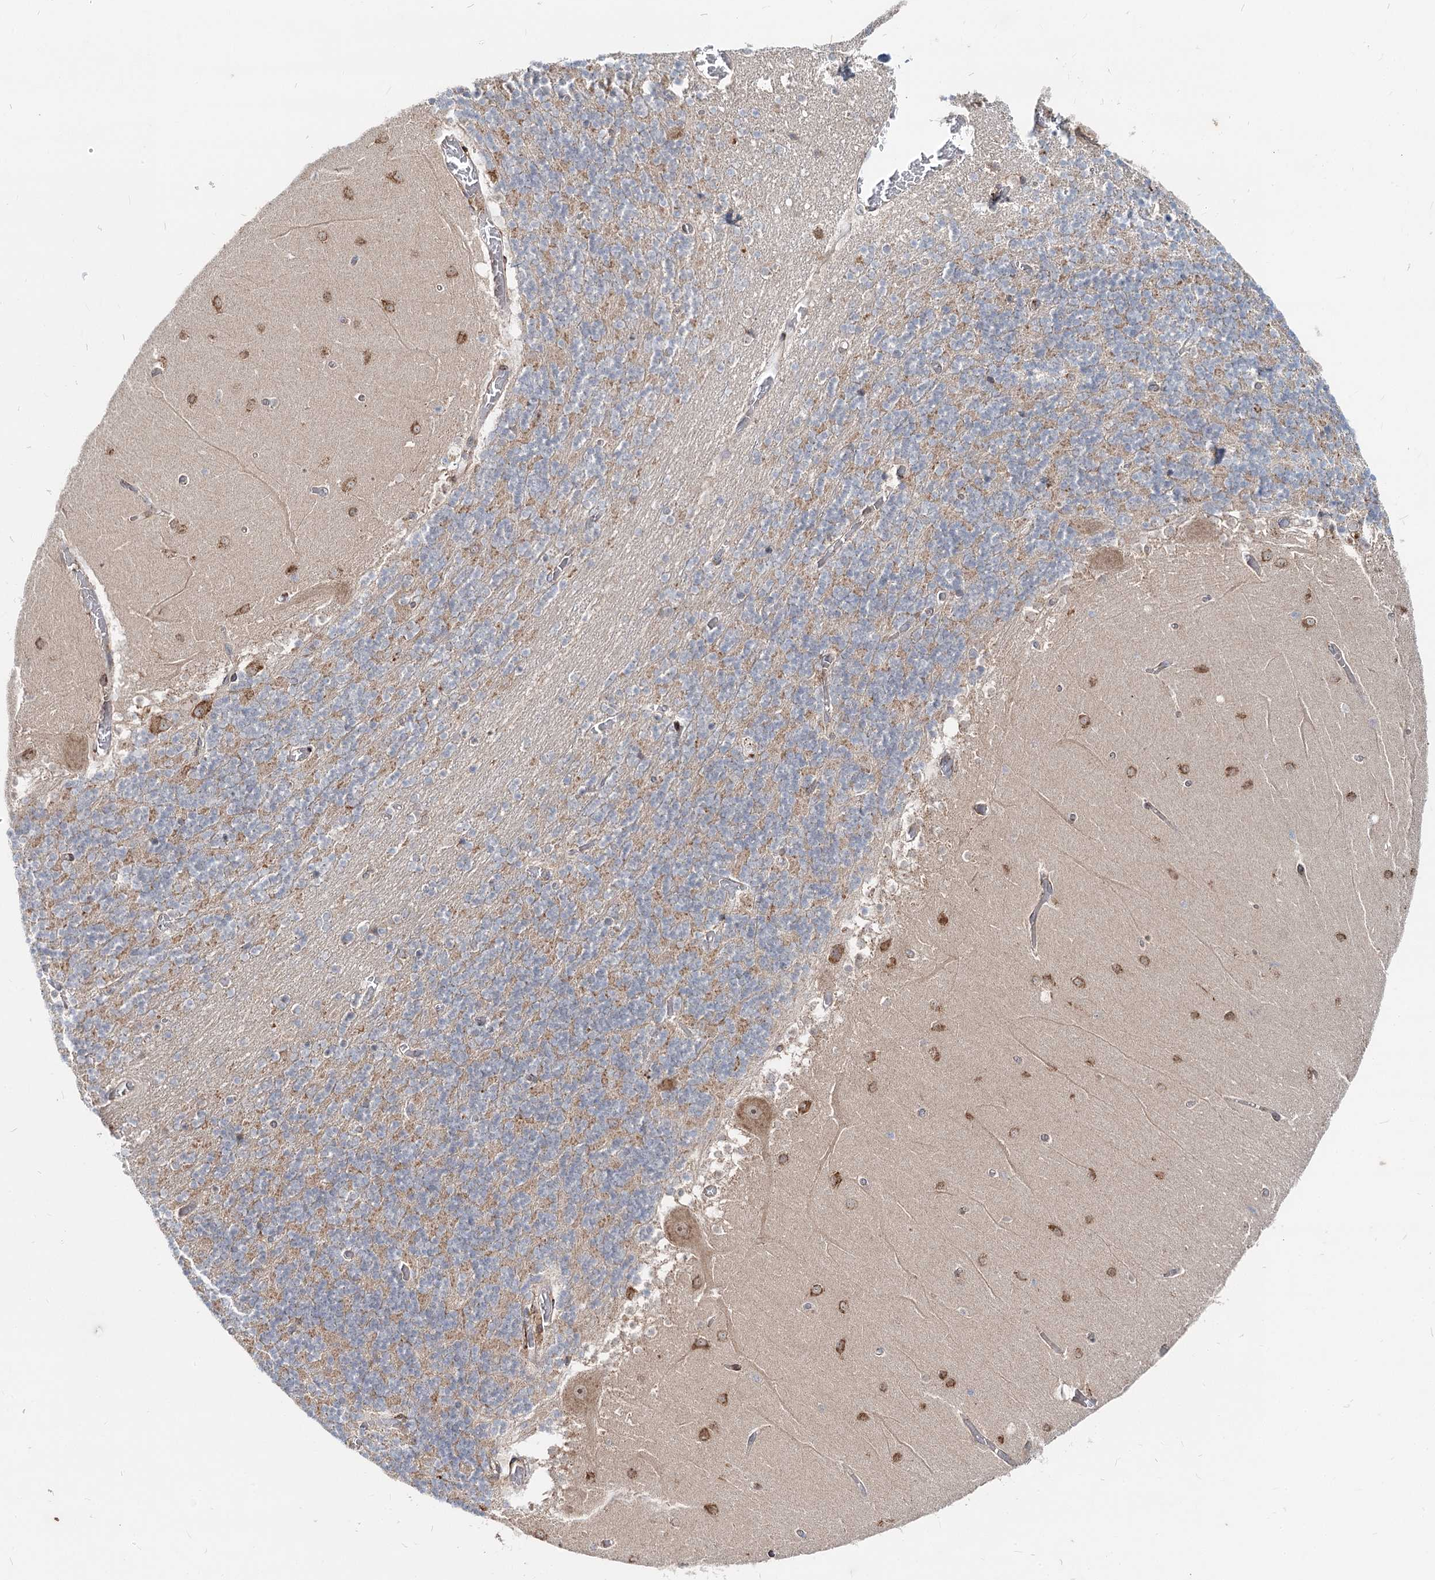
{"staining": {"intensity": "weak", "quantity": "<25%", "location": "cytoplasmic/membranous"}, "tissue": "cerebellum", "cell_type": "Cells in granular layer", "image_type": "normal", "snomed": [{"axis": "morphology", "description": "Normal tissue, NOS"}, {"axis": "topography", "description": "Cerebellum"}], "caption": "Protein analysis of unremarkable cerebellum displays no significant expression in cells in granular layer. Brightfield microscopy of IHC stained with DAB (3,3'-diaminobenzidine) (brown) and hematoxylin (blue), captured at high magnification.", "gene": "SPART", "patient": {"sex": "female", "age": 28}}